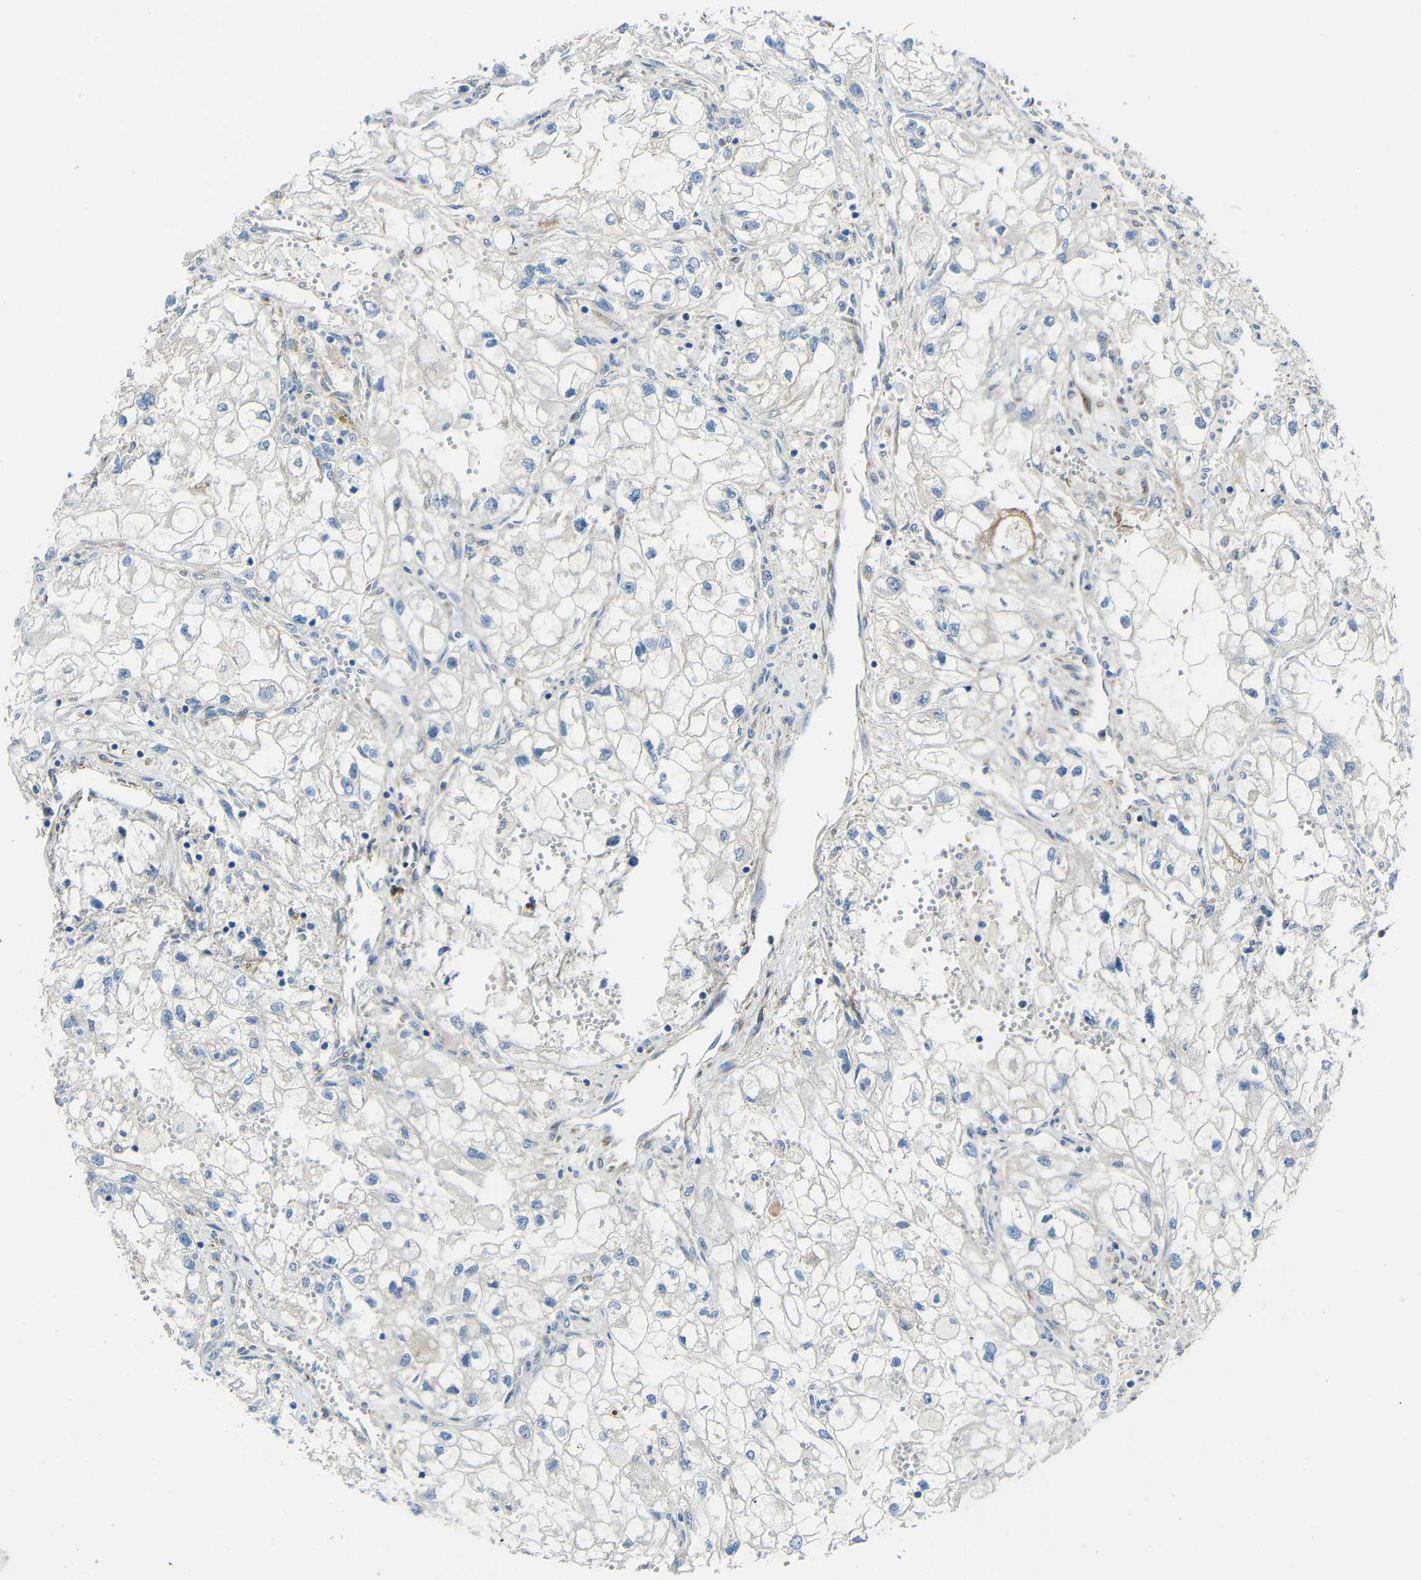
{"staining": {"intensity": "negative", "quantity": "none", "location": "none"}, "tissue": "renal cancer", "cell_type": "Tumor cells", "image_type": "cancer", "snomed": [{"axis": "morphology", "description": "Adenocarcinoma, NOS"}, {"axis": "topography", "description": "Kidney"}], "caption": "Renal cancer was stained to show a protein in brown. There is no significant staining in tumor cells.", "gene": "DCLK1", "patient": {"sex": "female", "age": 70}}